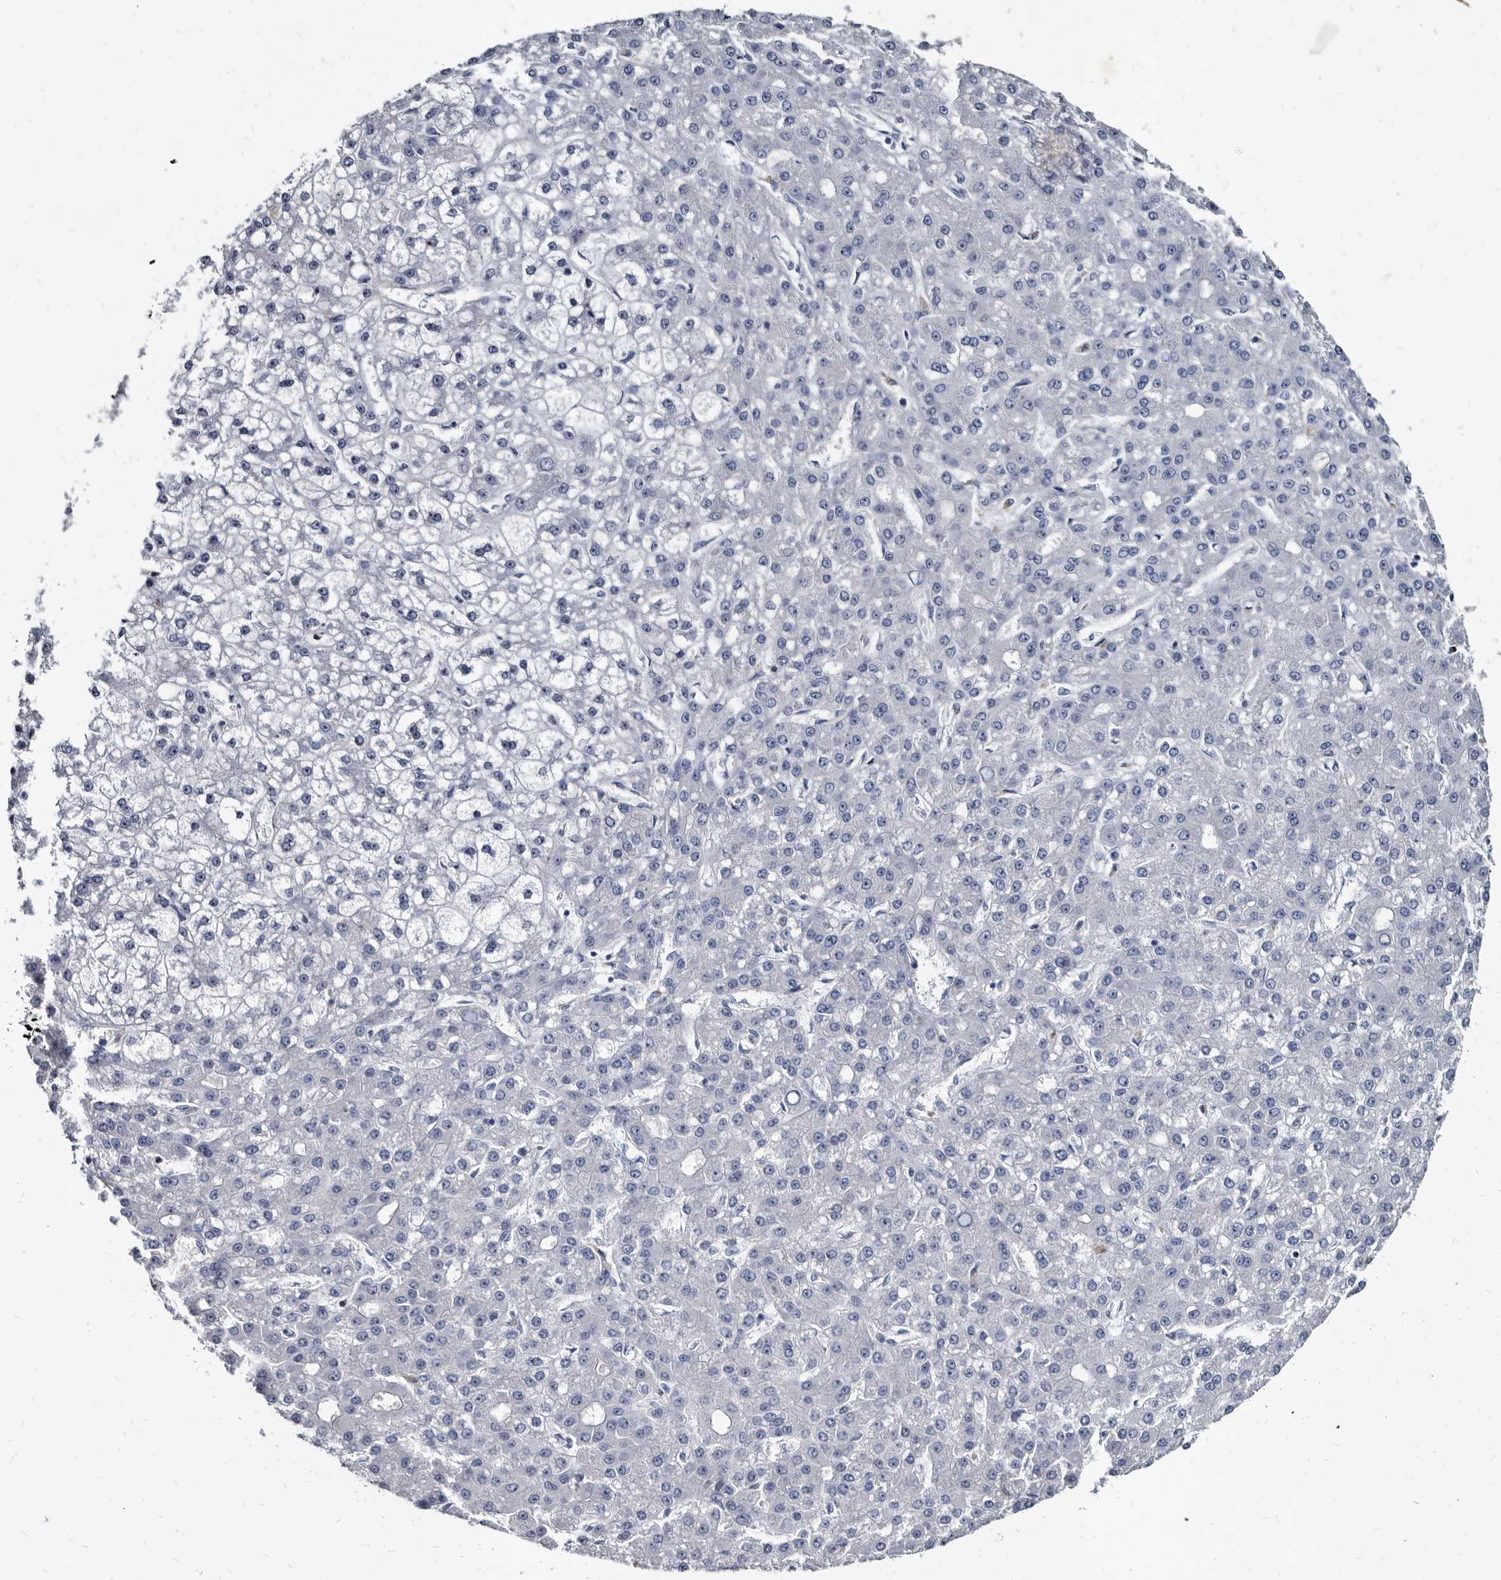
{"staining": {"intensity": "negative", "quantity": "none", "location": "none"}, "tissue": "liver cancer", "cell_type": "Tumor cells", "image_type": "cancer", "snomed": [{"axis": "morphology", "description": "Carcinoma, Hepatocellular, NOS"}, {"axis": "topography", "description": "Liver"}], "caption": "IHC photomicrograph of neoplastic tissue: human liver cancer stained with DAB (3,3'-diaminobenzidine) shows no significant protein staining in tumor cells.", "gene": "PRSS8", "patient": {"sex": "male", "age": 67}}